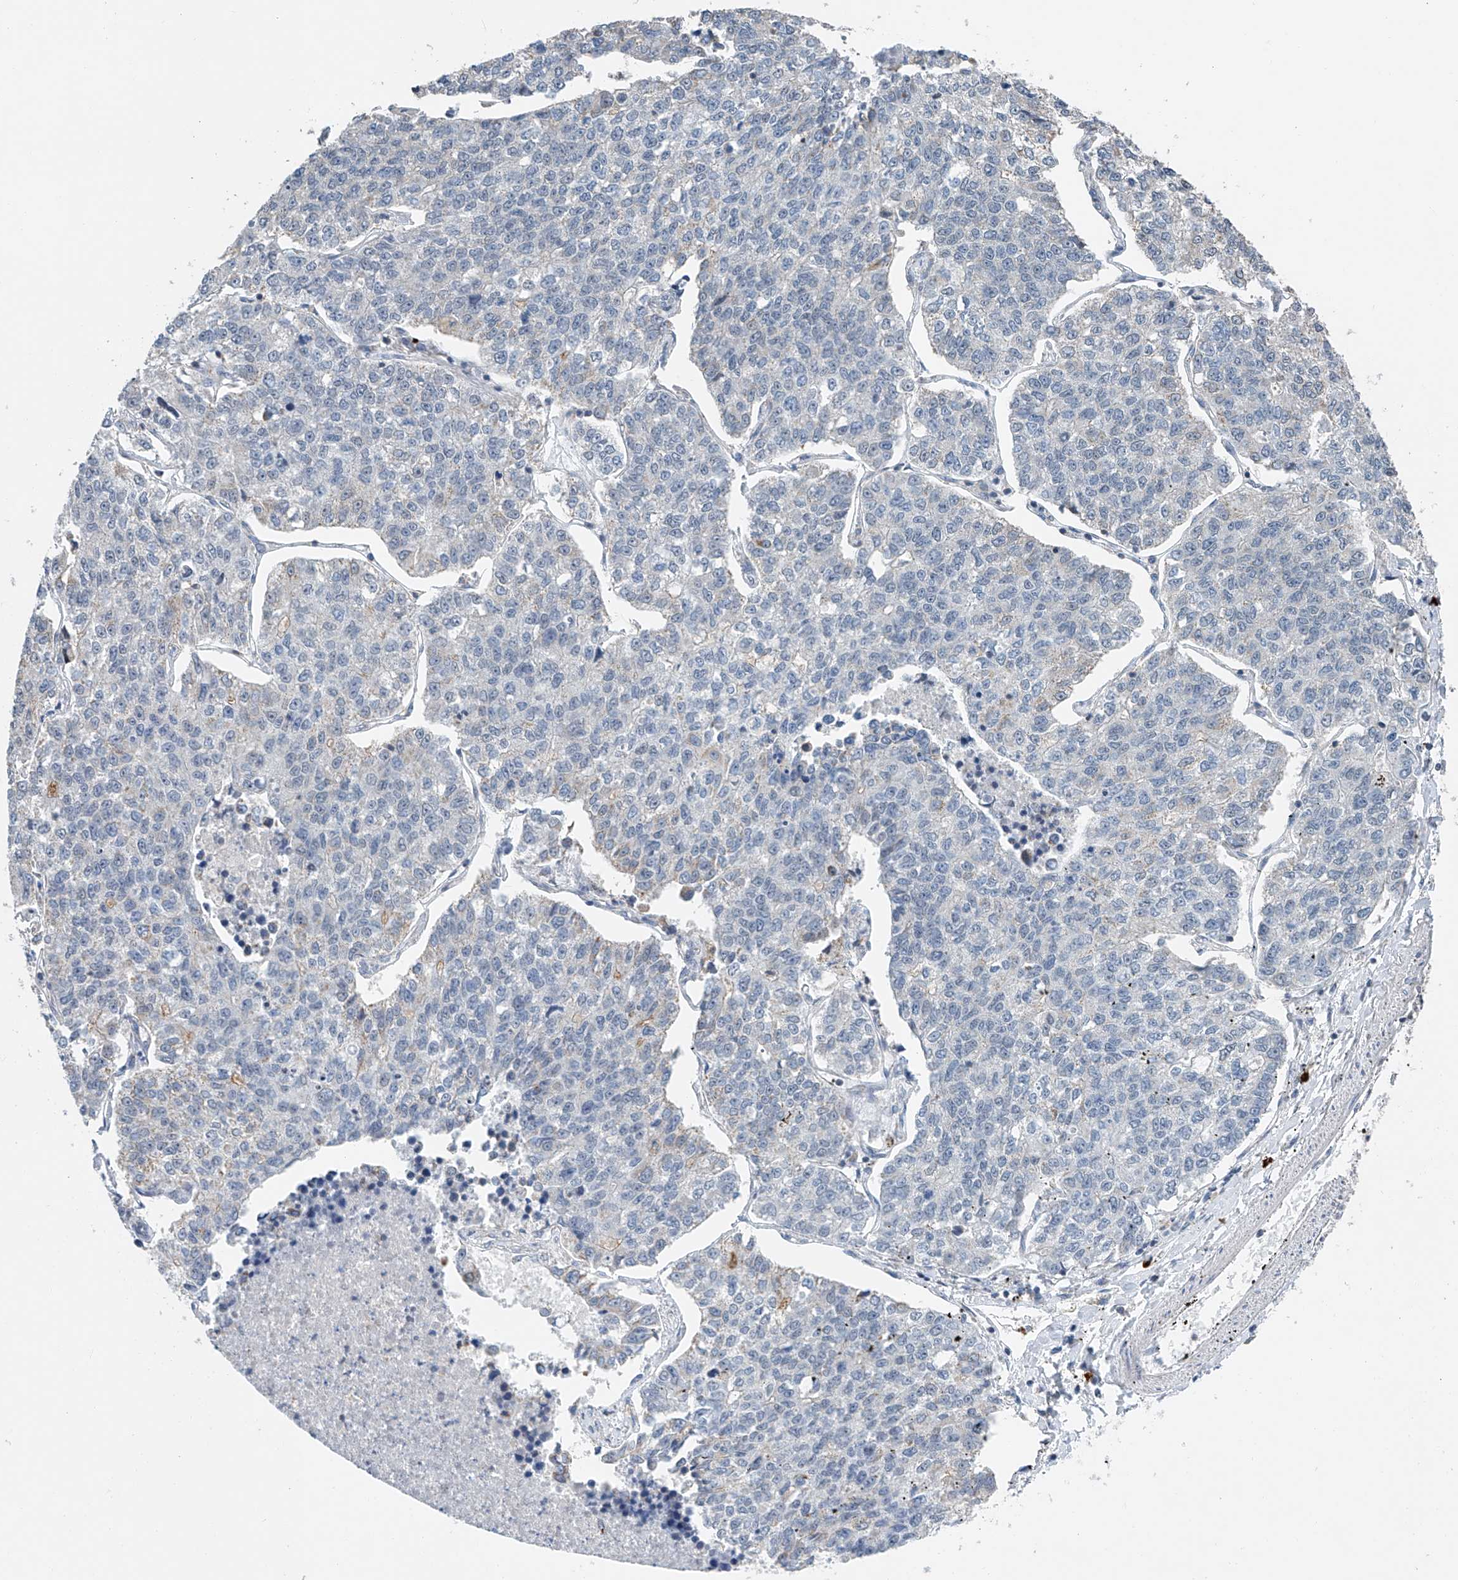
{"staining": {"intensity": "weak", "quantity": "<25%", "location": "cytoplasmic/membranous"}, "tissue": "lung cancer", "cell_type": "Tumor cells", "image_type": "cancer", "snomed": [{"axis": "morphology", "description": "Adenocarcinoma, NOS"}, {"axis": "topography", "description": "Lung"}], "caption": "Immunohistochemical staining of lung cancer reveals no significant expression in tumor cells.", "gene": "KLF15", "patient": {"sex": "male", "age": 49}}